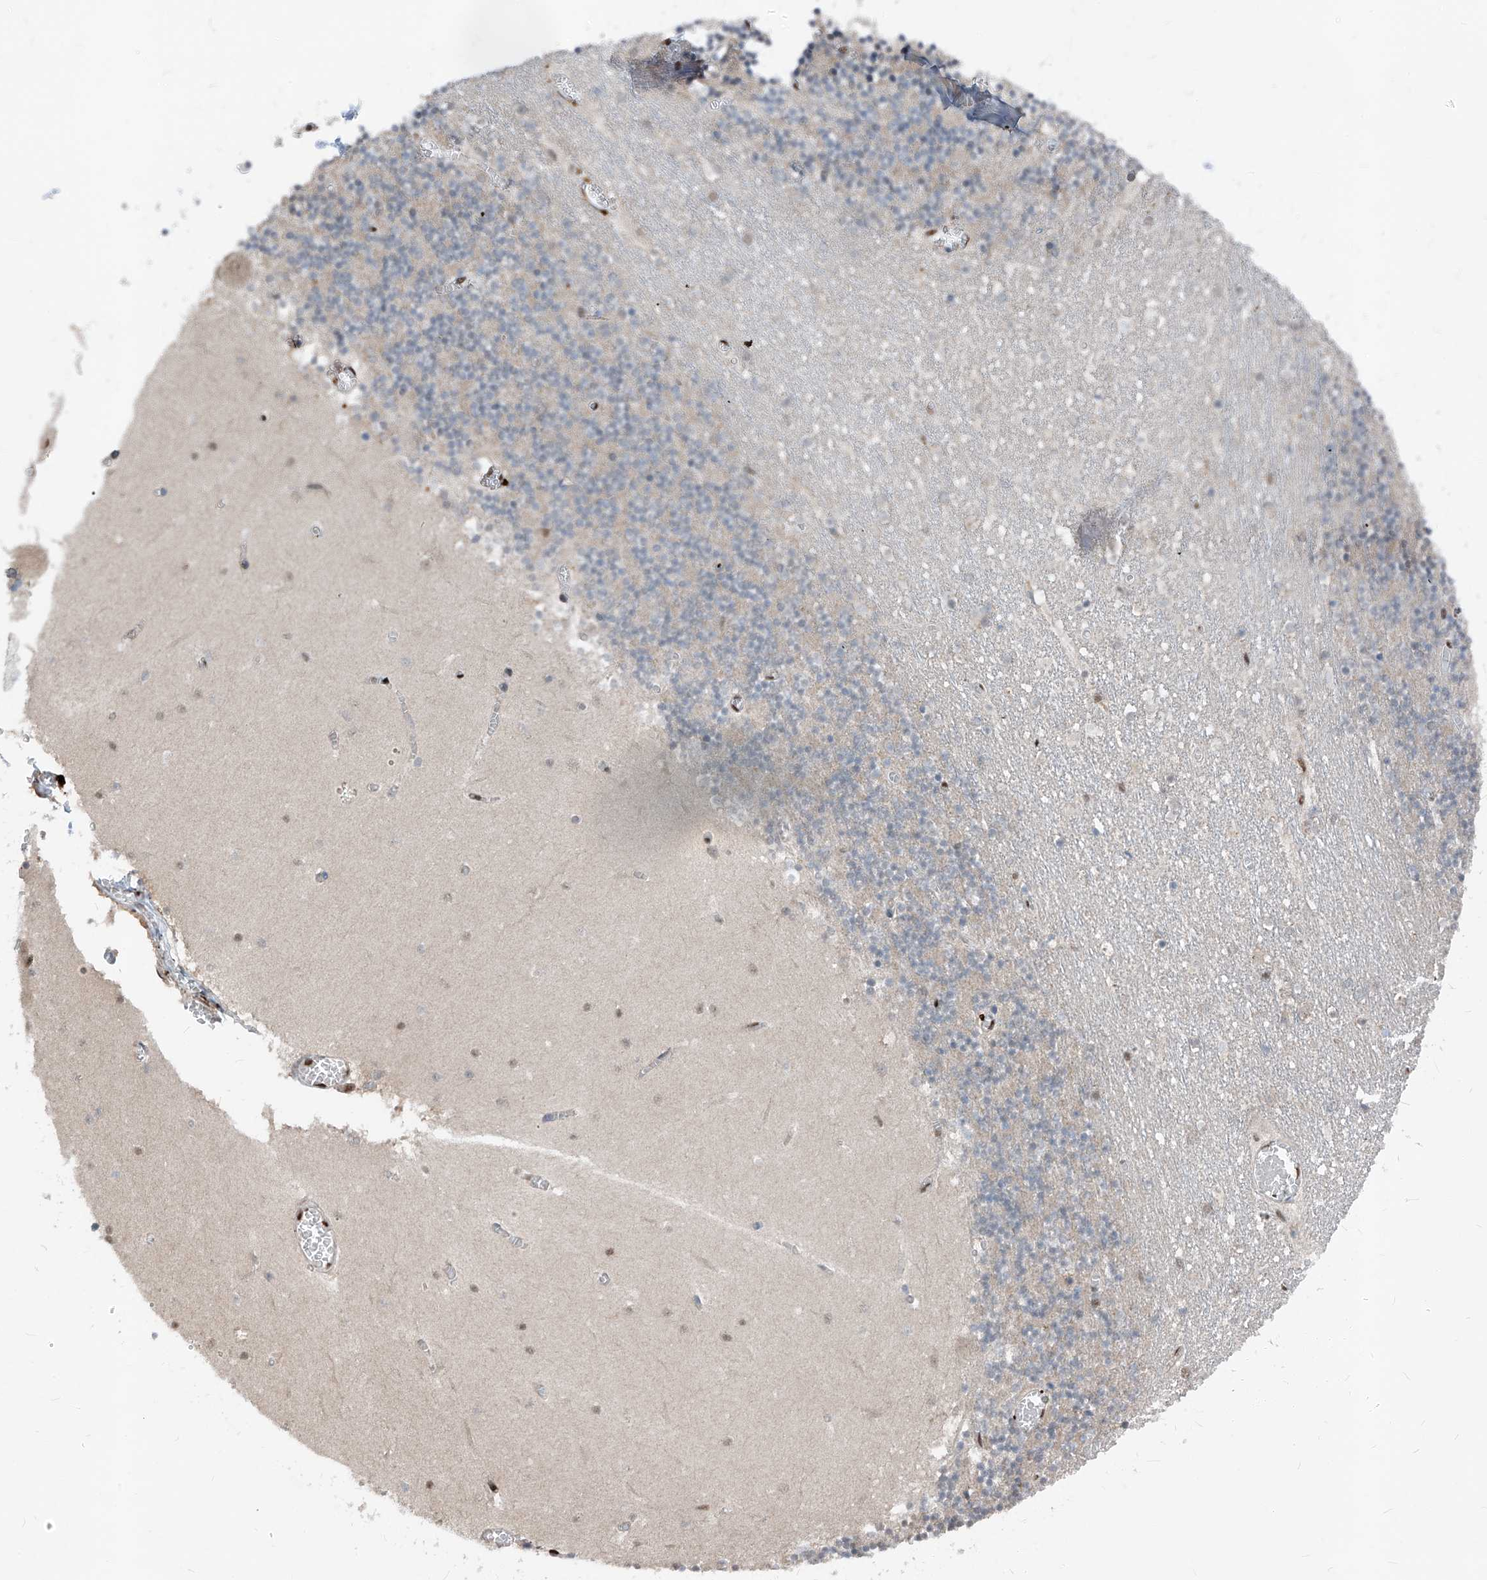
{"staining": {"intensity": "negative", "quantity": "none", "location": "none"}, "tissue": "cerebellum", "cell_type": "Cells in granular layer", "image_type": "normal", "snomed": [{"axis": "morphology", "description": "Normal tissue, NOS"}, {"axis": "topography", "description": "Cerebellum"}], "caption": "This is an immunohistochemistry (IHC) photomicrograph of normal cerebellum. There is no expression in cells in granular layer.", "gene": "RBP7", "patient": {"sex": "female", "age": 28}}